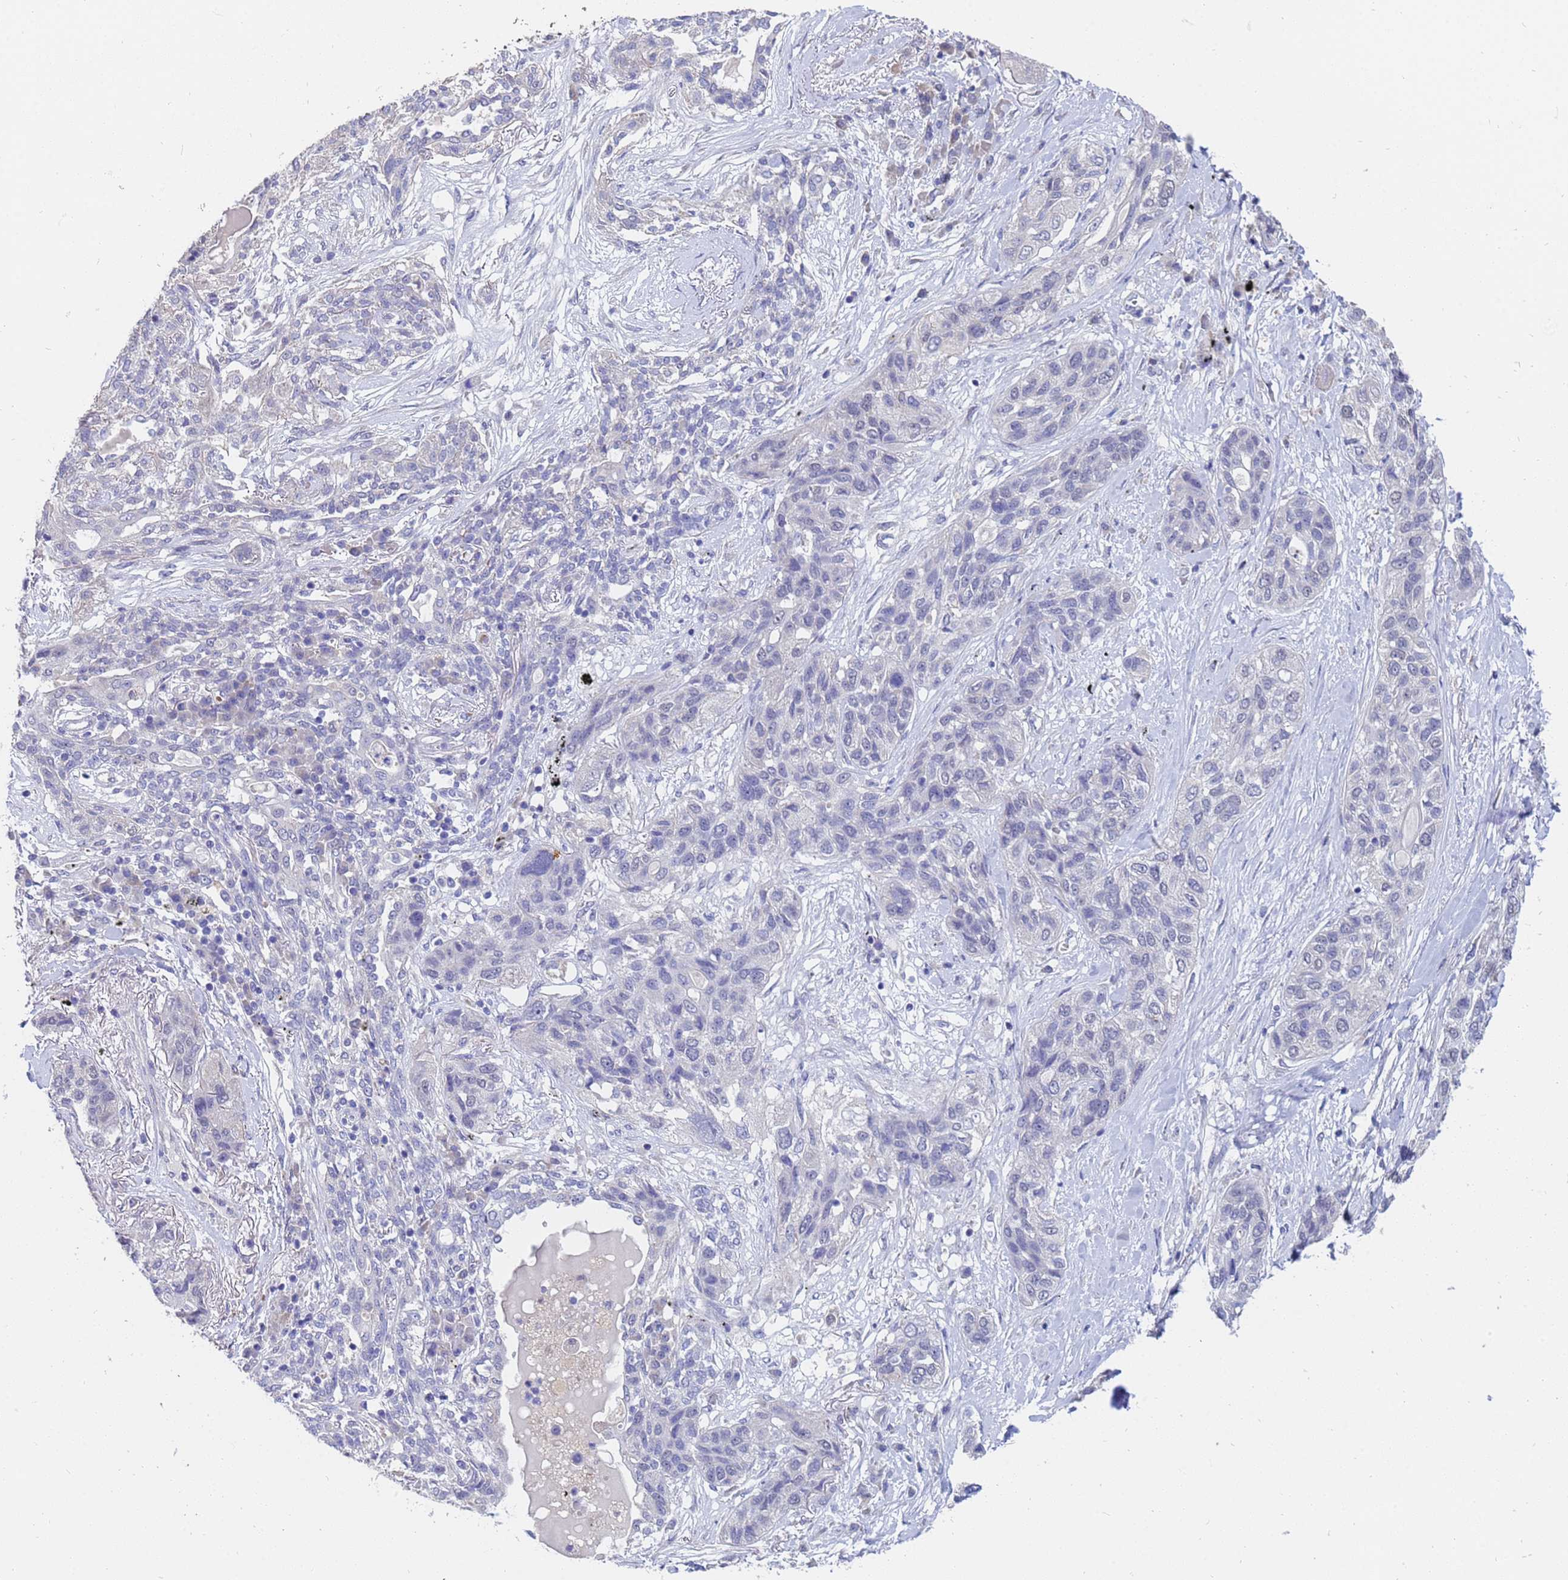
{"staining": {"intensity": "negative", "quantity": "none", "location": "none"}, "tissue": "lung cancer", "cell_type": "Tumor cells", "image_type": "cancer", "snomed": [{"axis": "morphology", "description": "Squamous cell carcinoma, NOS"}, {"axis": "topography", "description": "Lung"}], "caption": "An image of squamous cell carcinoma (lung) stained for a protein exhibits no brown staining in tumor cells. (Immunohistochemistry, brightfield microscopy, high magnification).", "gene": "IHO1", "patient": {"sex": "female", "age": 70}}